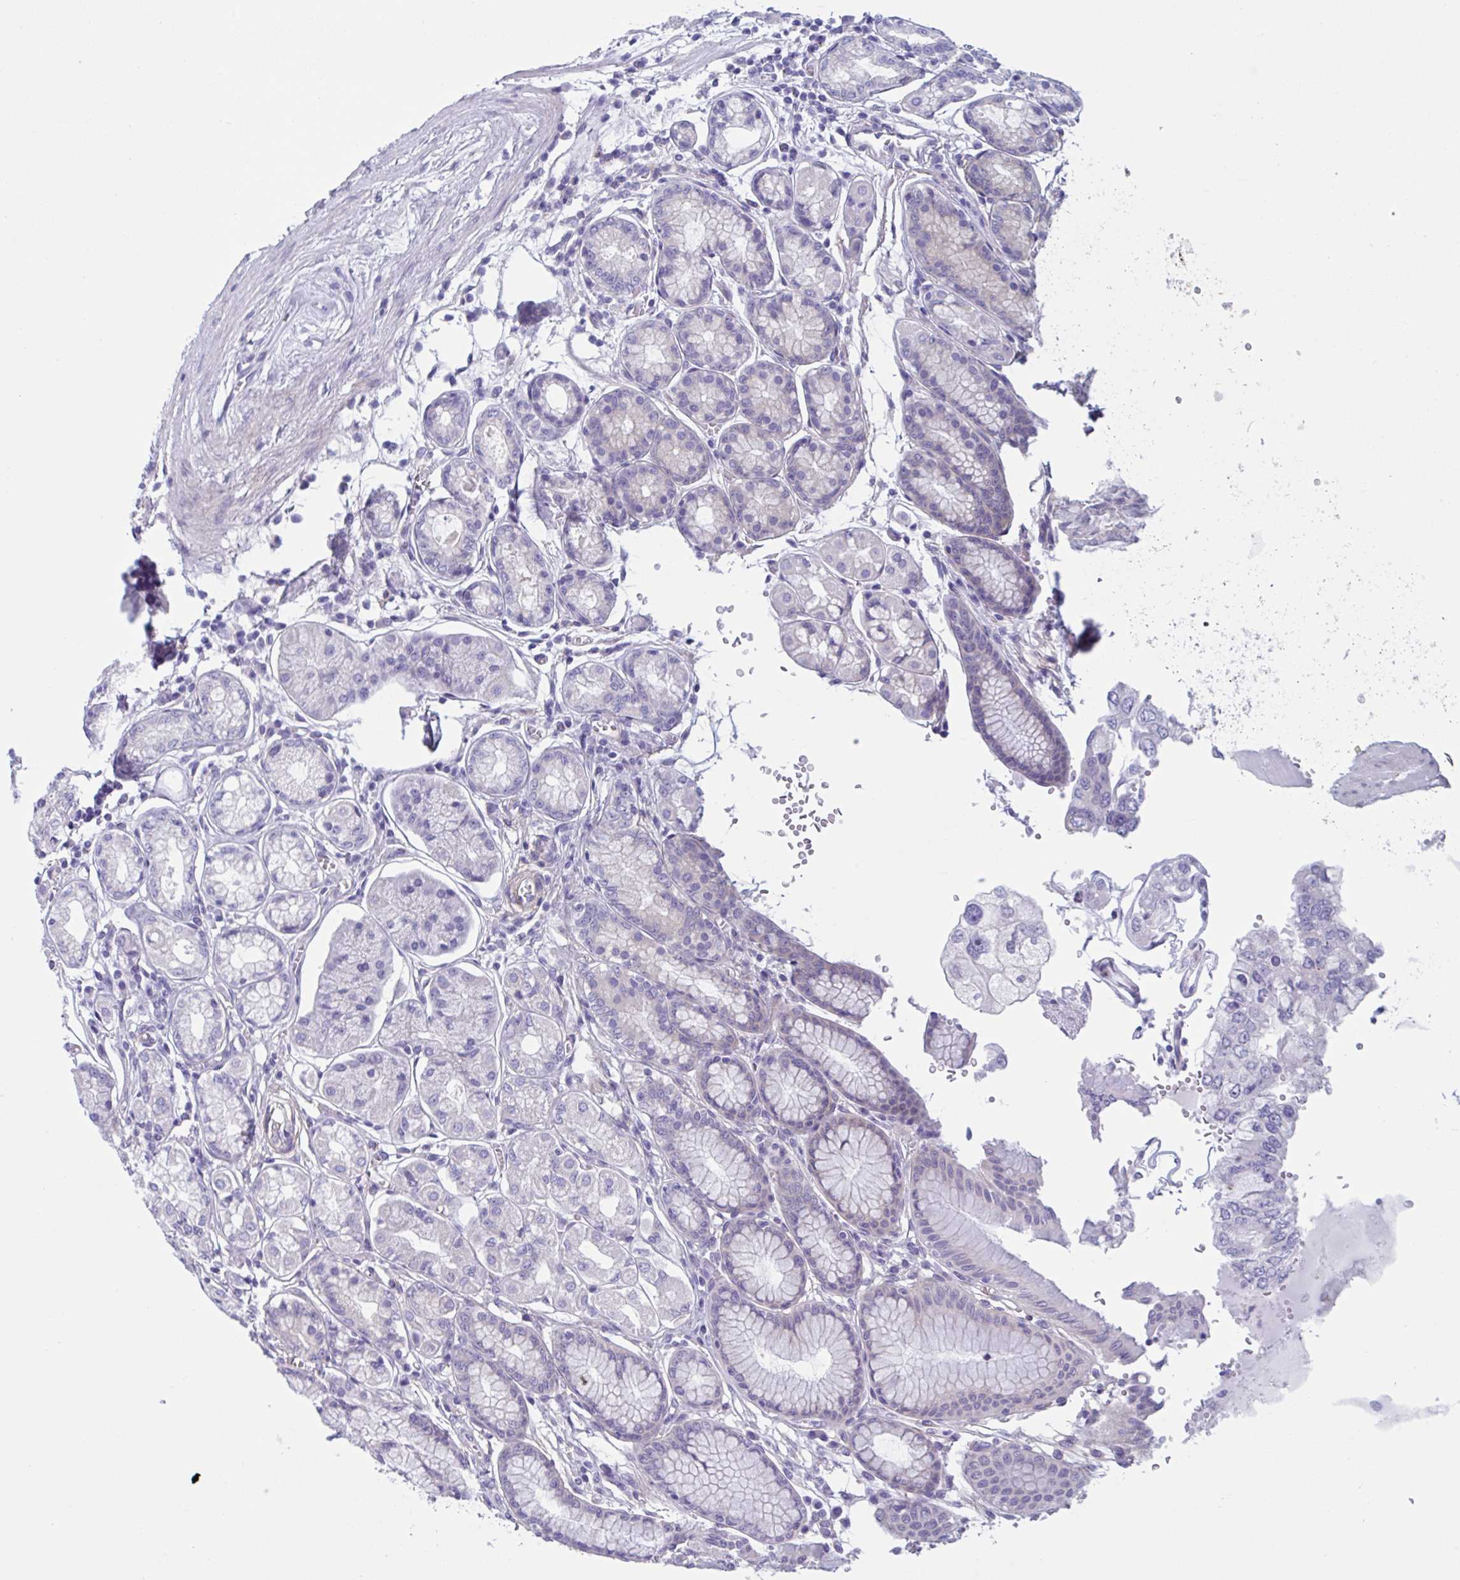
{"staining": {"intensity": "weak", "quantity": "<25%", "location": "cytoplasmic/membranous"}, "tissue": "stomach", "cell_type": "Glandular cells", "image_type": "normal", "snomed": [{"axis": "morphology", "description": "Normal tissue, NOS"}, {"axis": "topography", "description": "Stomach"}, {"axis": "topography", "description": "Stomach, lower"}], "caption": "Stomach stained for a protein using immunohistochemistry shows no expression glandular cells.", "gene": "LPIN3", "patient": {"sex": "male", "age": 76}}